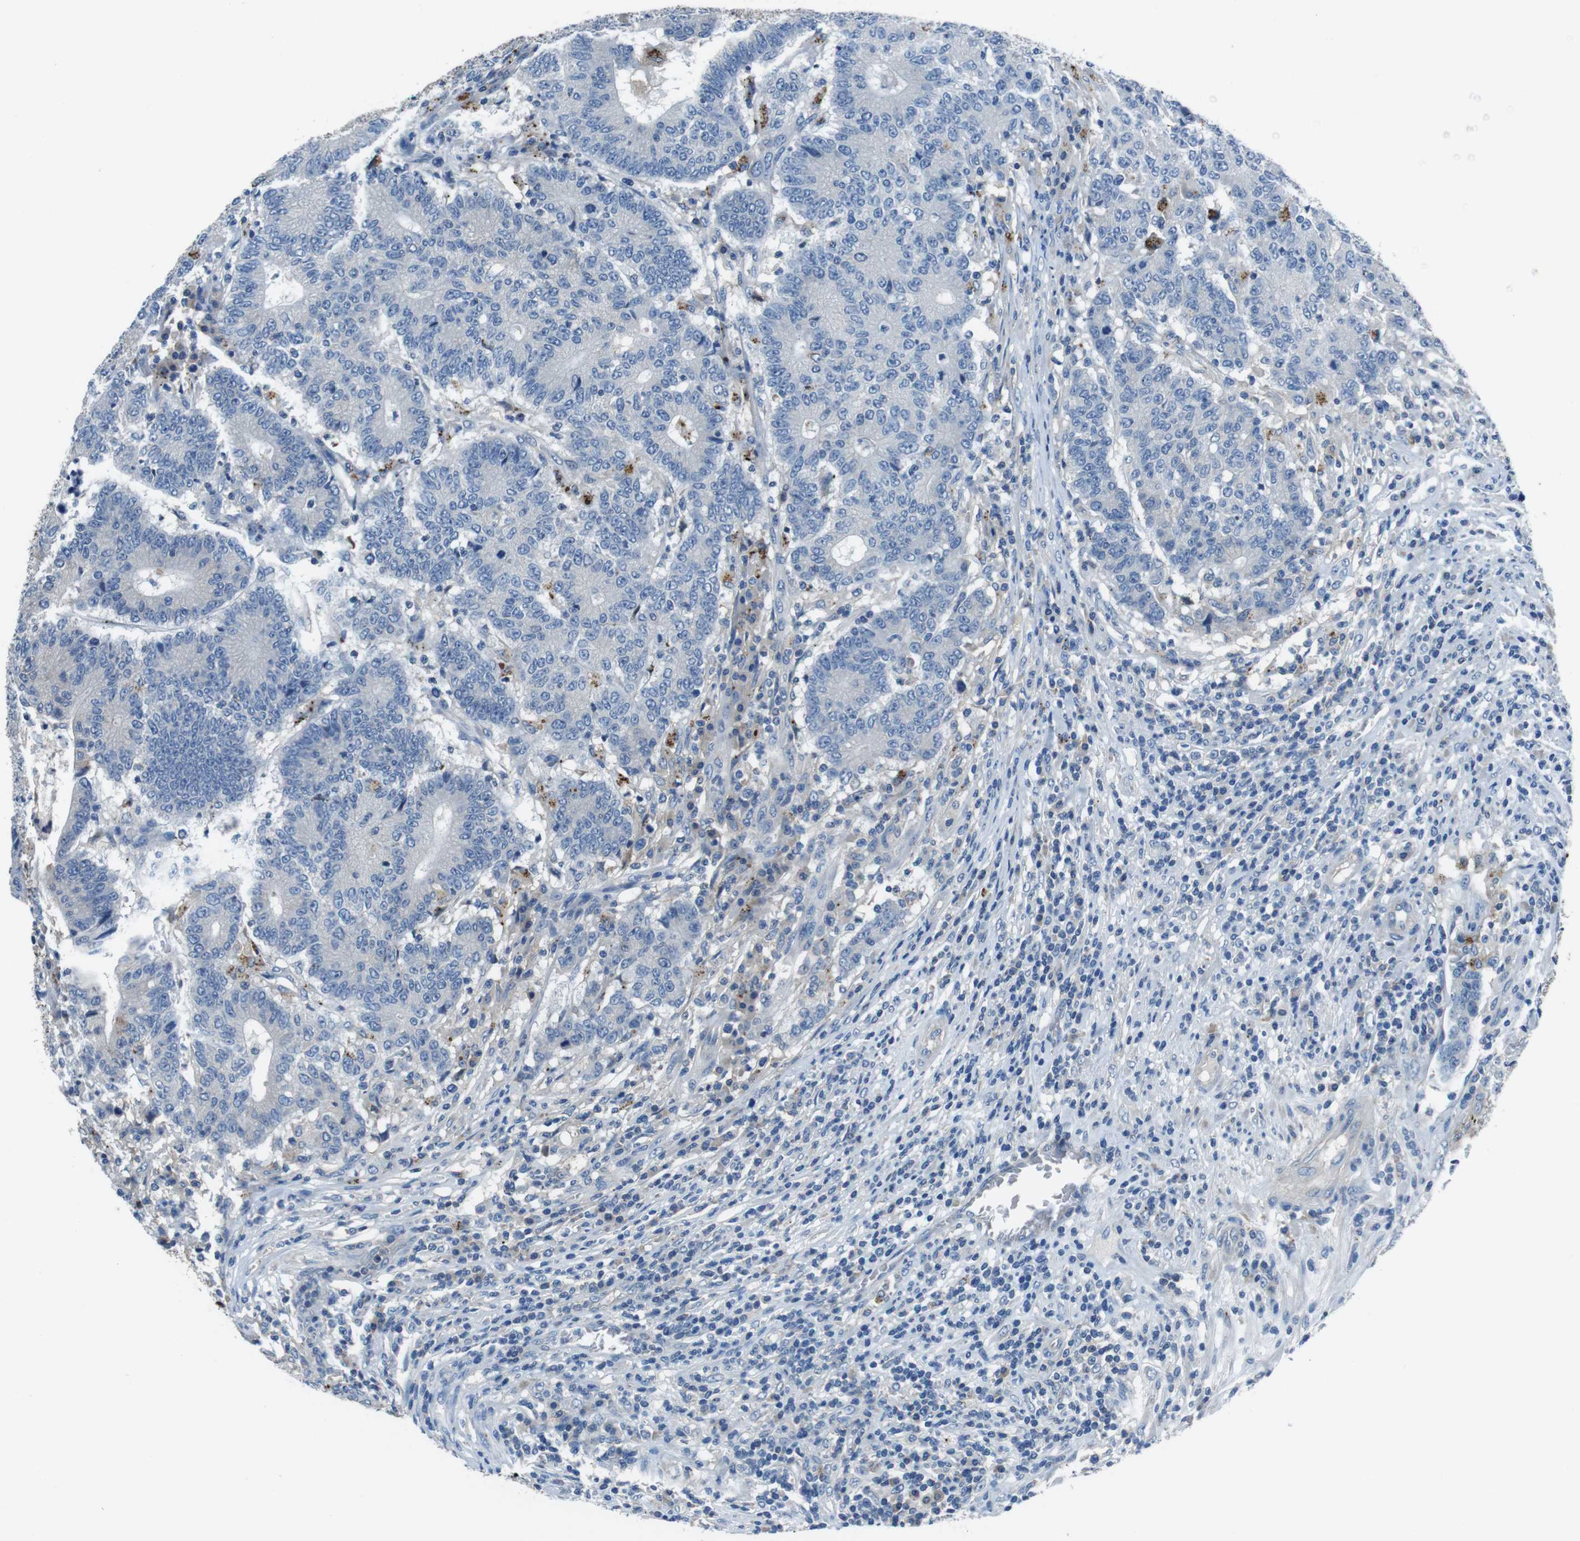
{"staining": {"intensity": "negative", "quantity": "none", "location": "none"}, "tissue": "colorectal cancer", "cell_type": "Tumor cells", "image_type": "cancer", "snomed": [{"axis": "morphology", "description": "Normal tissue, NOS"}, {"axis": "morphology", "description": "Adenocarcinoma, NOS"}, {"axis": "topography", "description": "Colon"}], "caption": "High power microscopy image of an immunohistochemistry (IHC) photomicrograph of colorectal cancer (adenocarcinoma), revealing no significant staining in tumor cells. The staining is performed using DAB (3,3'-diaminobenzidine) brown chromogen with nuclei counter-stained in using hematoxylin.", "gene": "TULP3", "patient": {"sex": "female", "age": 75}}